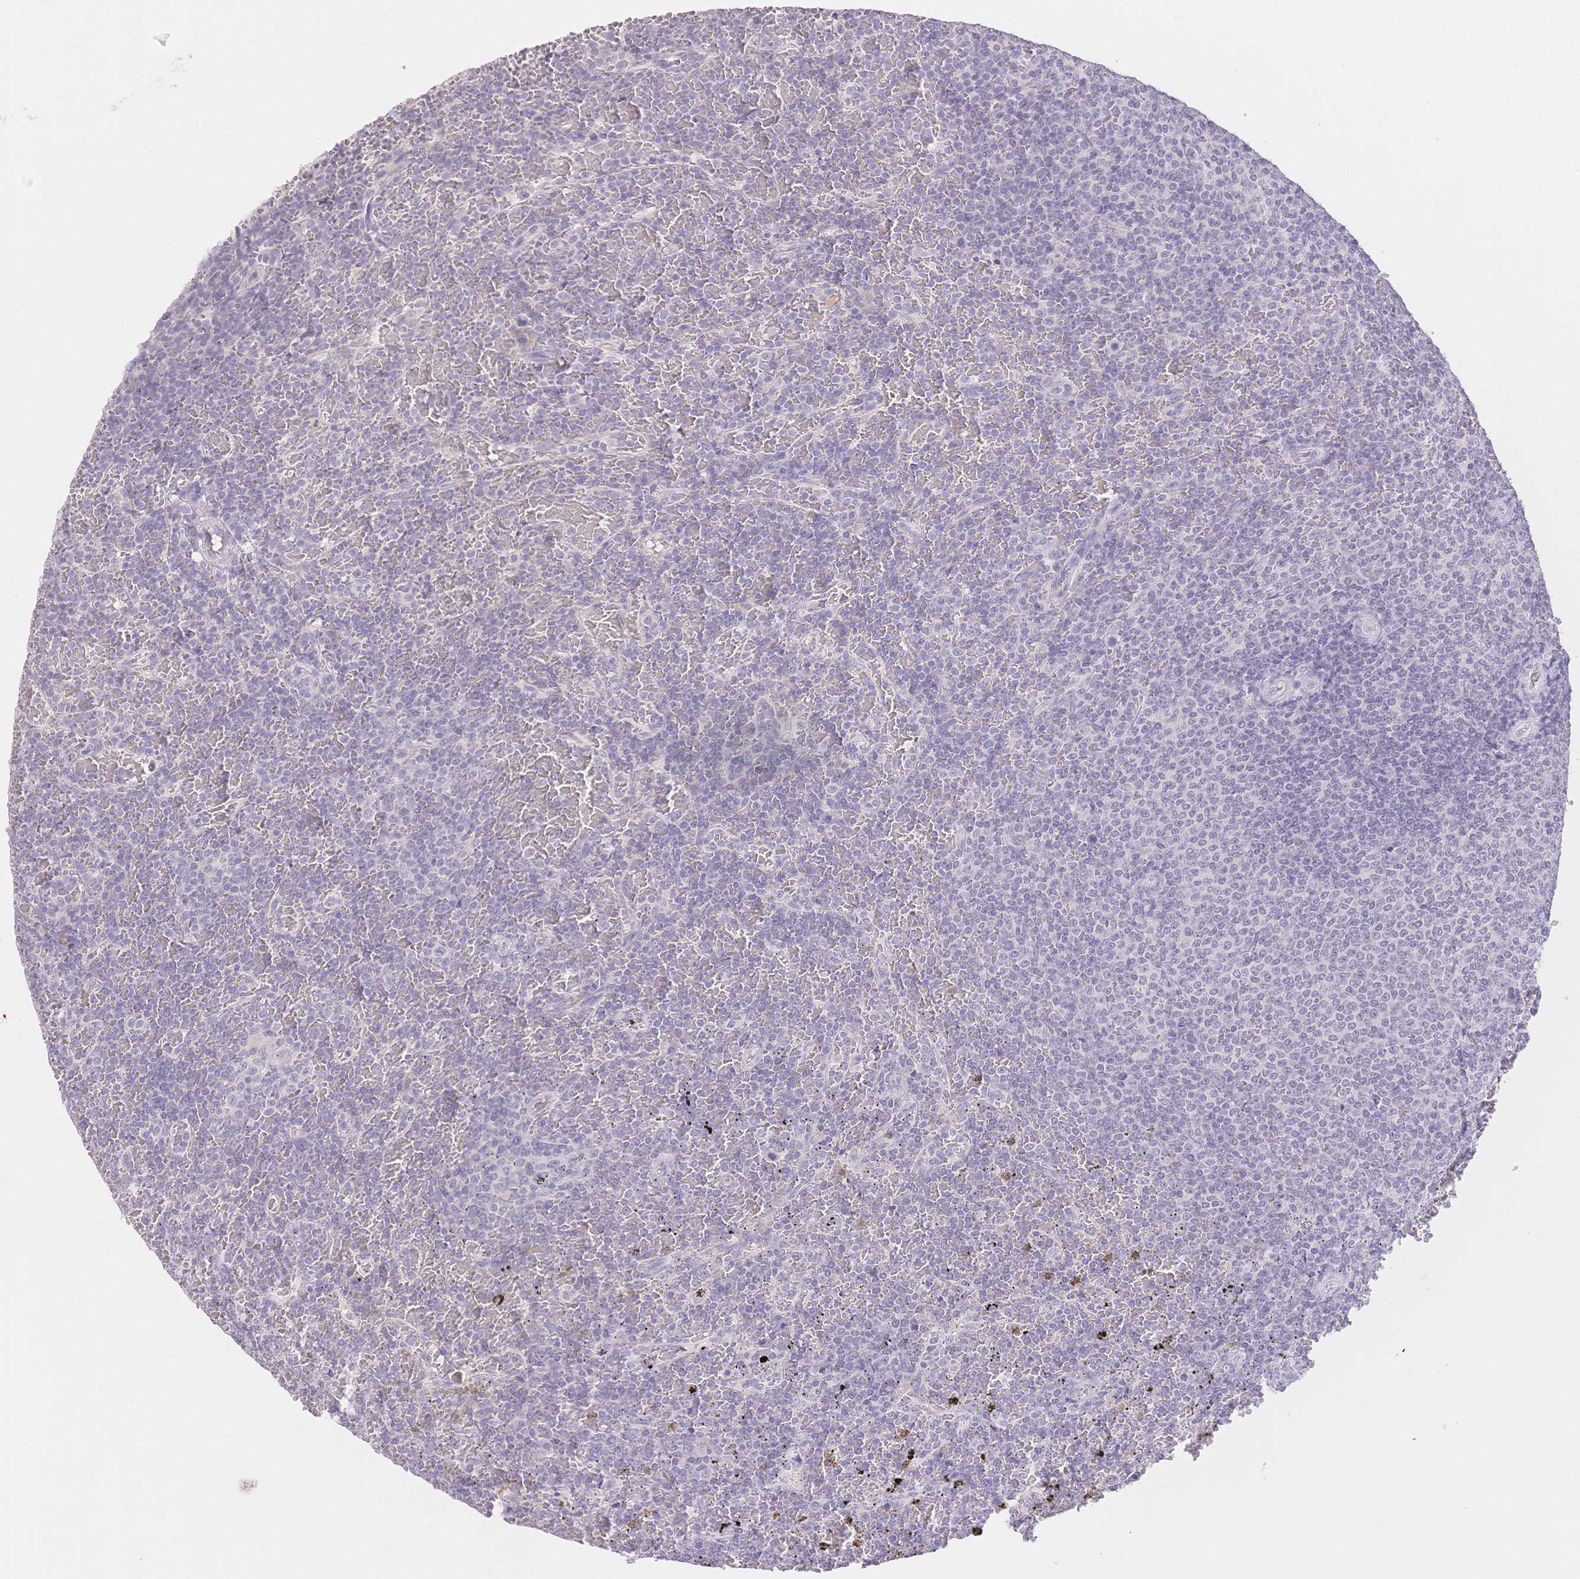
{"staining": {"intensity": "negative", "quantity": "none", "location": "none"}, "tissue": "lymphoma", "cell_type": "Tumor cells", "image_type": "cancer", "snomed": [{"axis": "morphology", "description": "Malignant lymphoma, non-Hodgkin's type, Low grade"}, {"axis": "topography", "description": "Spleen"}], "caption": "The photomicrograph reveals no significant positivity in tumor cells of lymphoma. Nuclei are stained in blue.", "gene": "SUV39H2", "patient": {"sex": "female", "age": 77}}